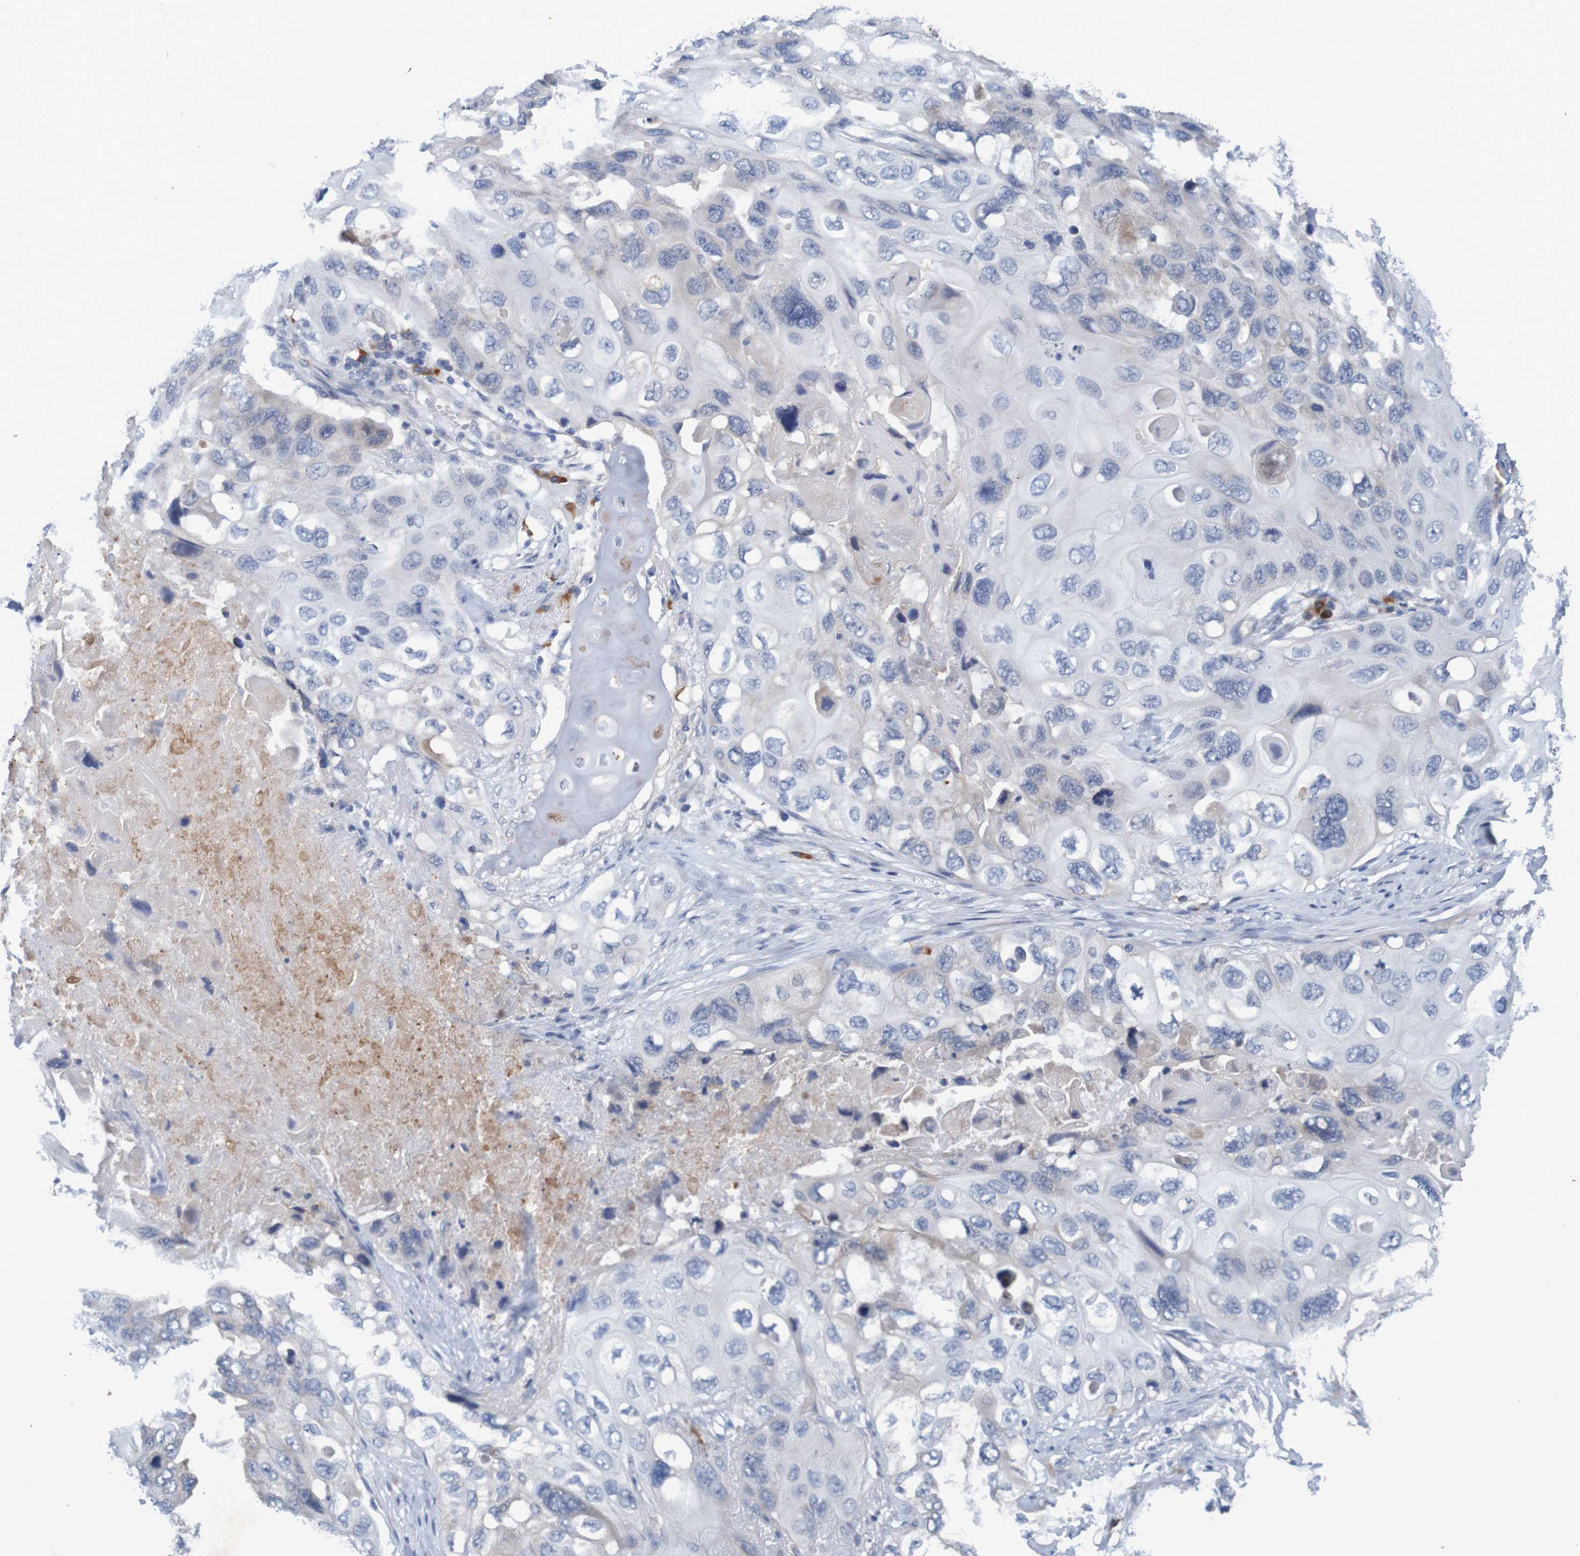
{"staining": {"intensity": "weak", "quantity": "<25%", "location": "cytoplasmic/membranous"}, "tissue": "lung cancer", "cell_type": "Tumor cells", "image_type": "cancer", "snomed": [{"axis": "morphology", "description": "Squamous cell carcinoma, NOS"}, {"axis": "topography", "description": "Lung"}], "caption": "A photomicrograph of lung cancer stained for a protein reveals no brown staining in tumor cells.", "gene": "LTA", "patient": {"sex": "female", "age": 73}}